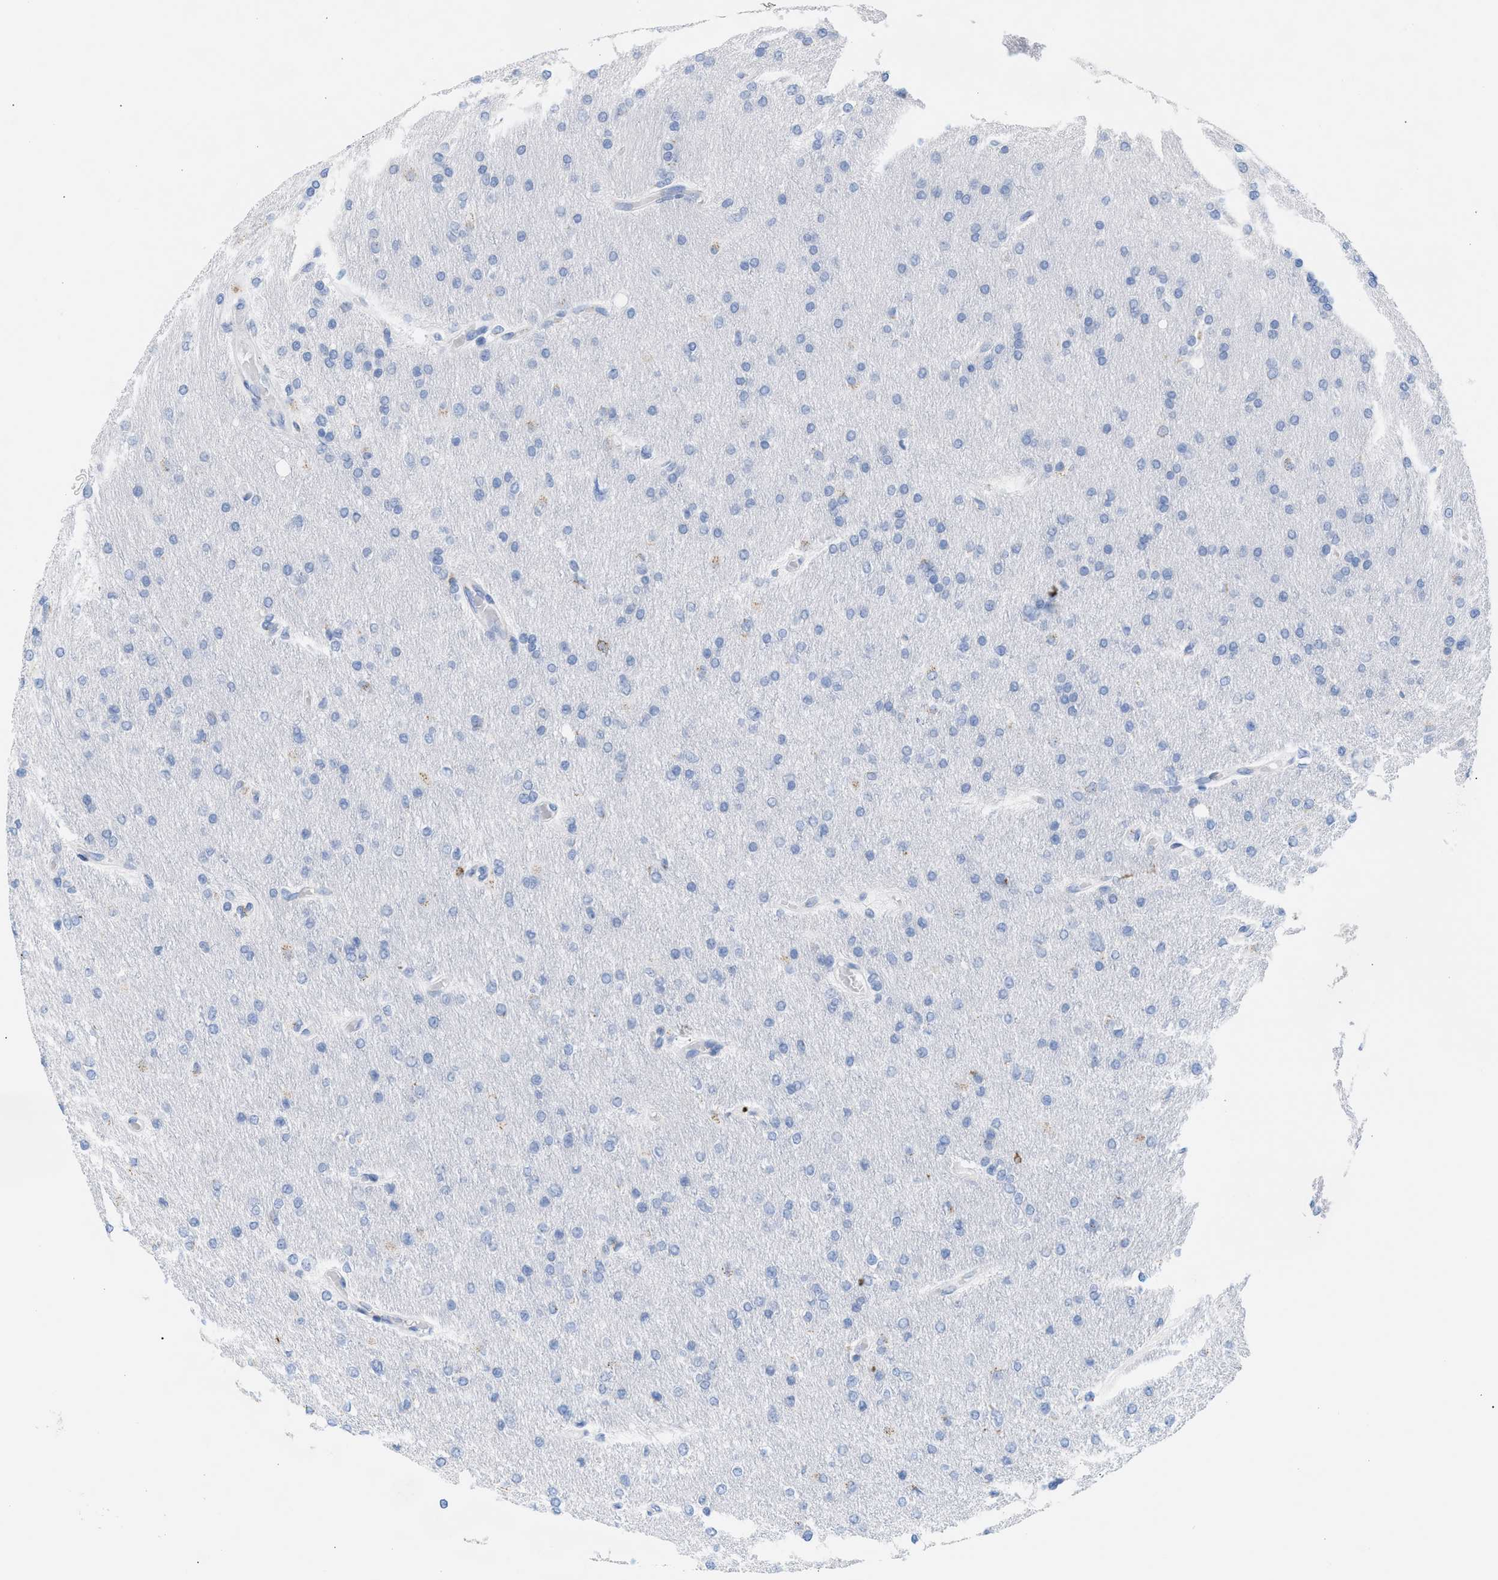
{"staining": {"intensity": "negative", "quantity": "none", "location": "none"}, "tissue": "glioma", "cell_type": "Tumor cells", "image_type": "cancer", "snomed": [{"axis": "morphology", "description": "Glioma, malignant, High grade"}, {"axis": "topography", "description": "Cerebral cortex"}], "caption": "High power microscopy photomicrograph of an immunohistochemistry photomicrograph of malignant glioma (high-grade), revealing no significant staining in tumor cells. The staining was performed using DAB to visualize the protein expression in brown, while the nuclei were stained in blue with hematoxylin (Magnification: 20x).", "gene": "TACC3", "patient": {"sex": "female", "age": 36}}